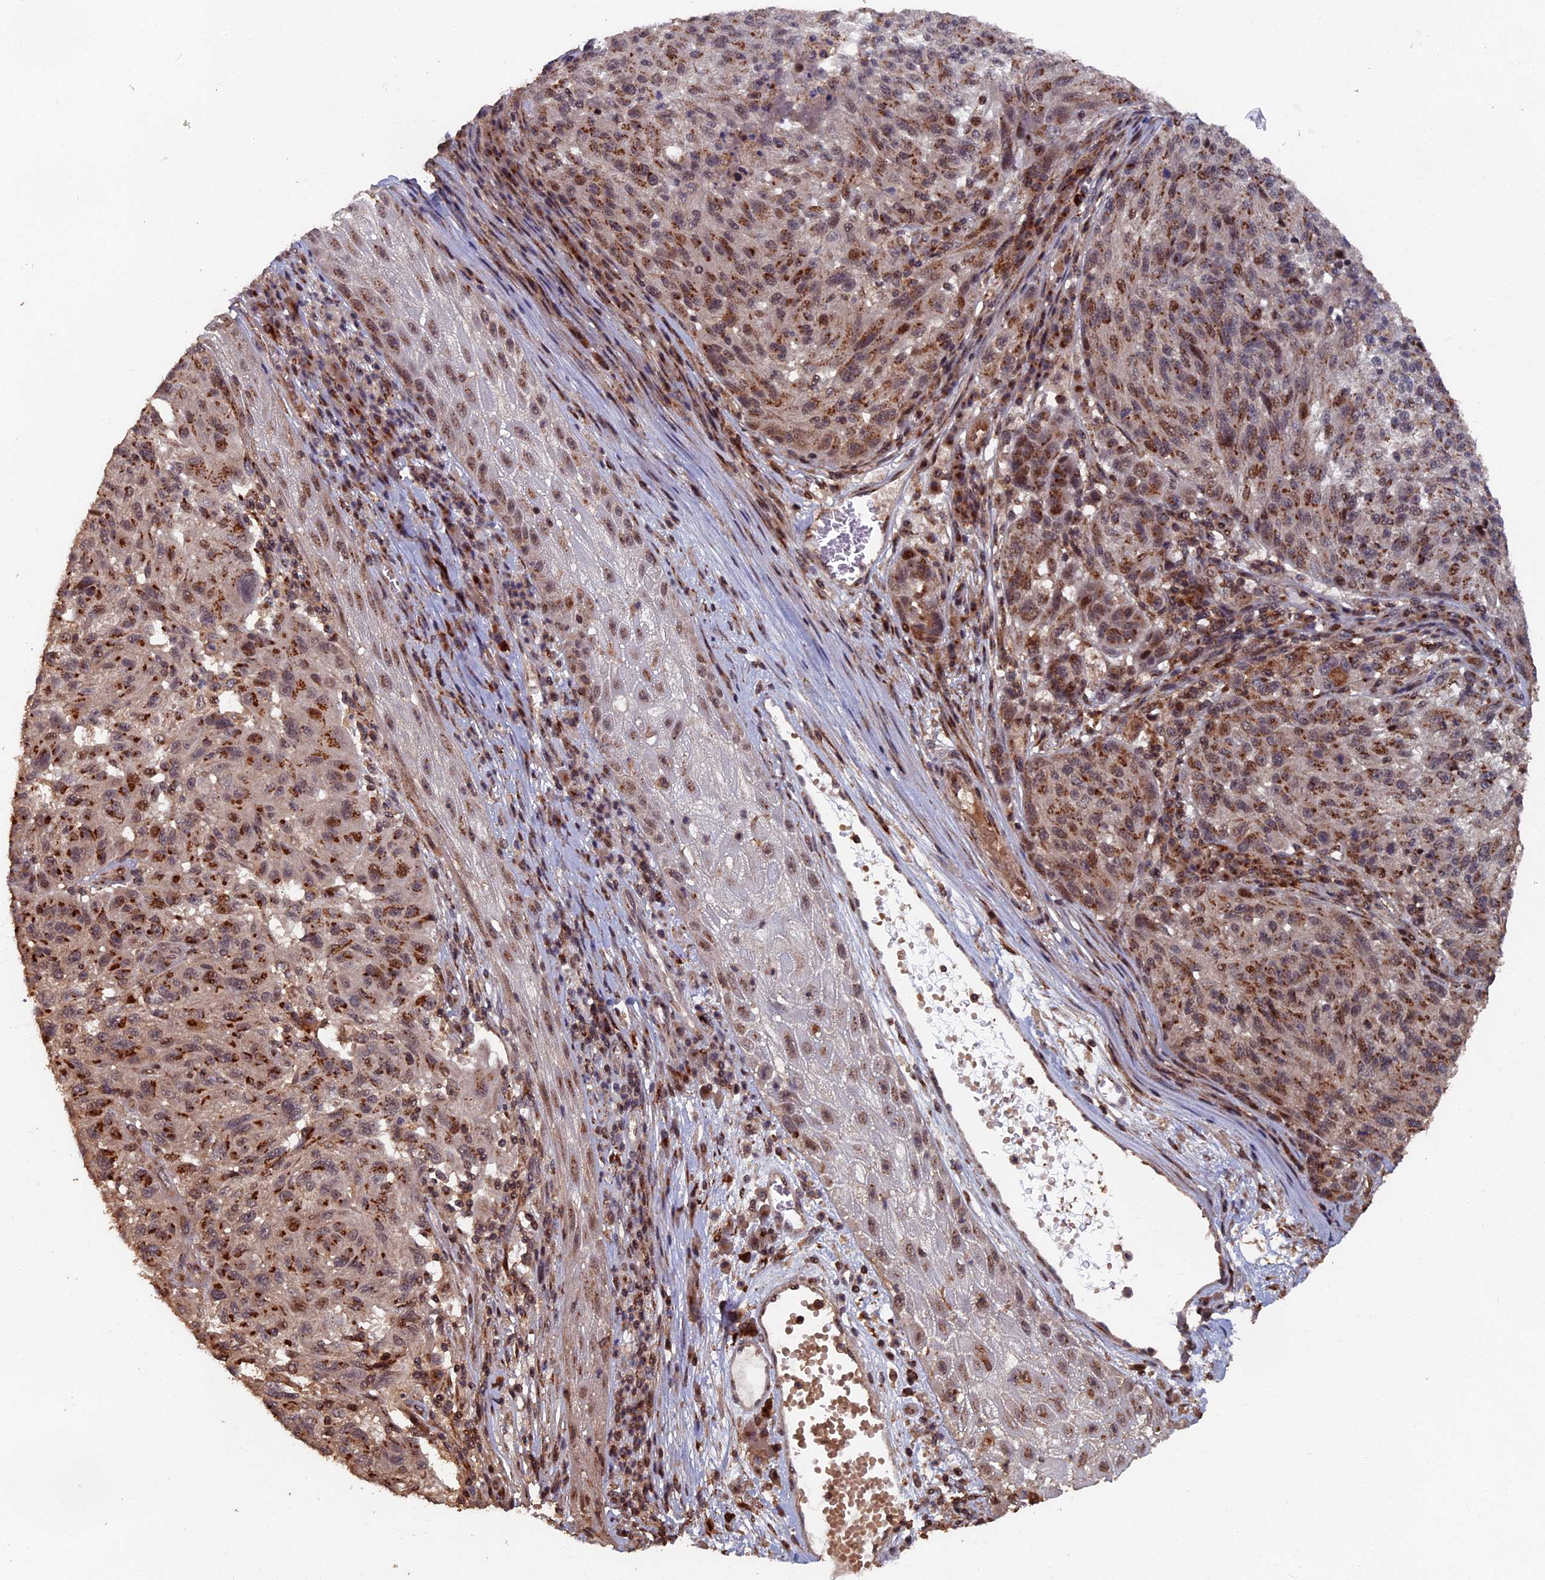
{"staining": {"intensity": "moderate", "quantity": ">75%", "location": "cytoplasmic/membranous"}, "tissue": "melanoma", "cell_type": "Tumor cells", "image_type": "cancer", "snomed": [{"axis": "morphology", "description": "Malignant melanoma, NOS"}, {"axis": "topography", "description": "Skin"}], "caption": "Melanoma stained for a protein exhibits moderate cytoplasmic/membranous positivity in tumor cells.", "gene": "RASGRF1", "patient": {"sex": "male", "age": 53}}